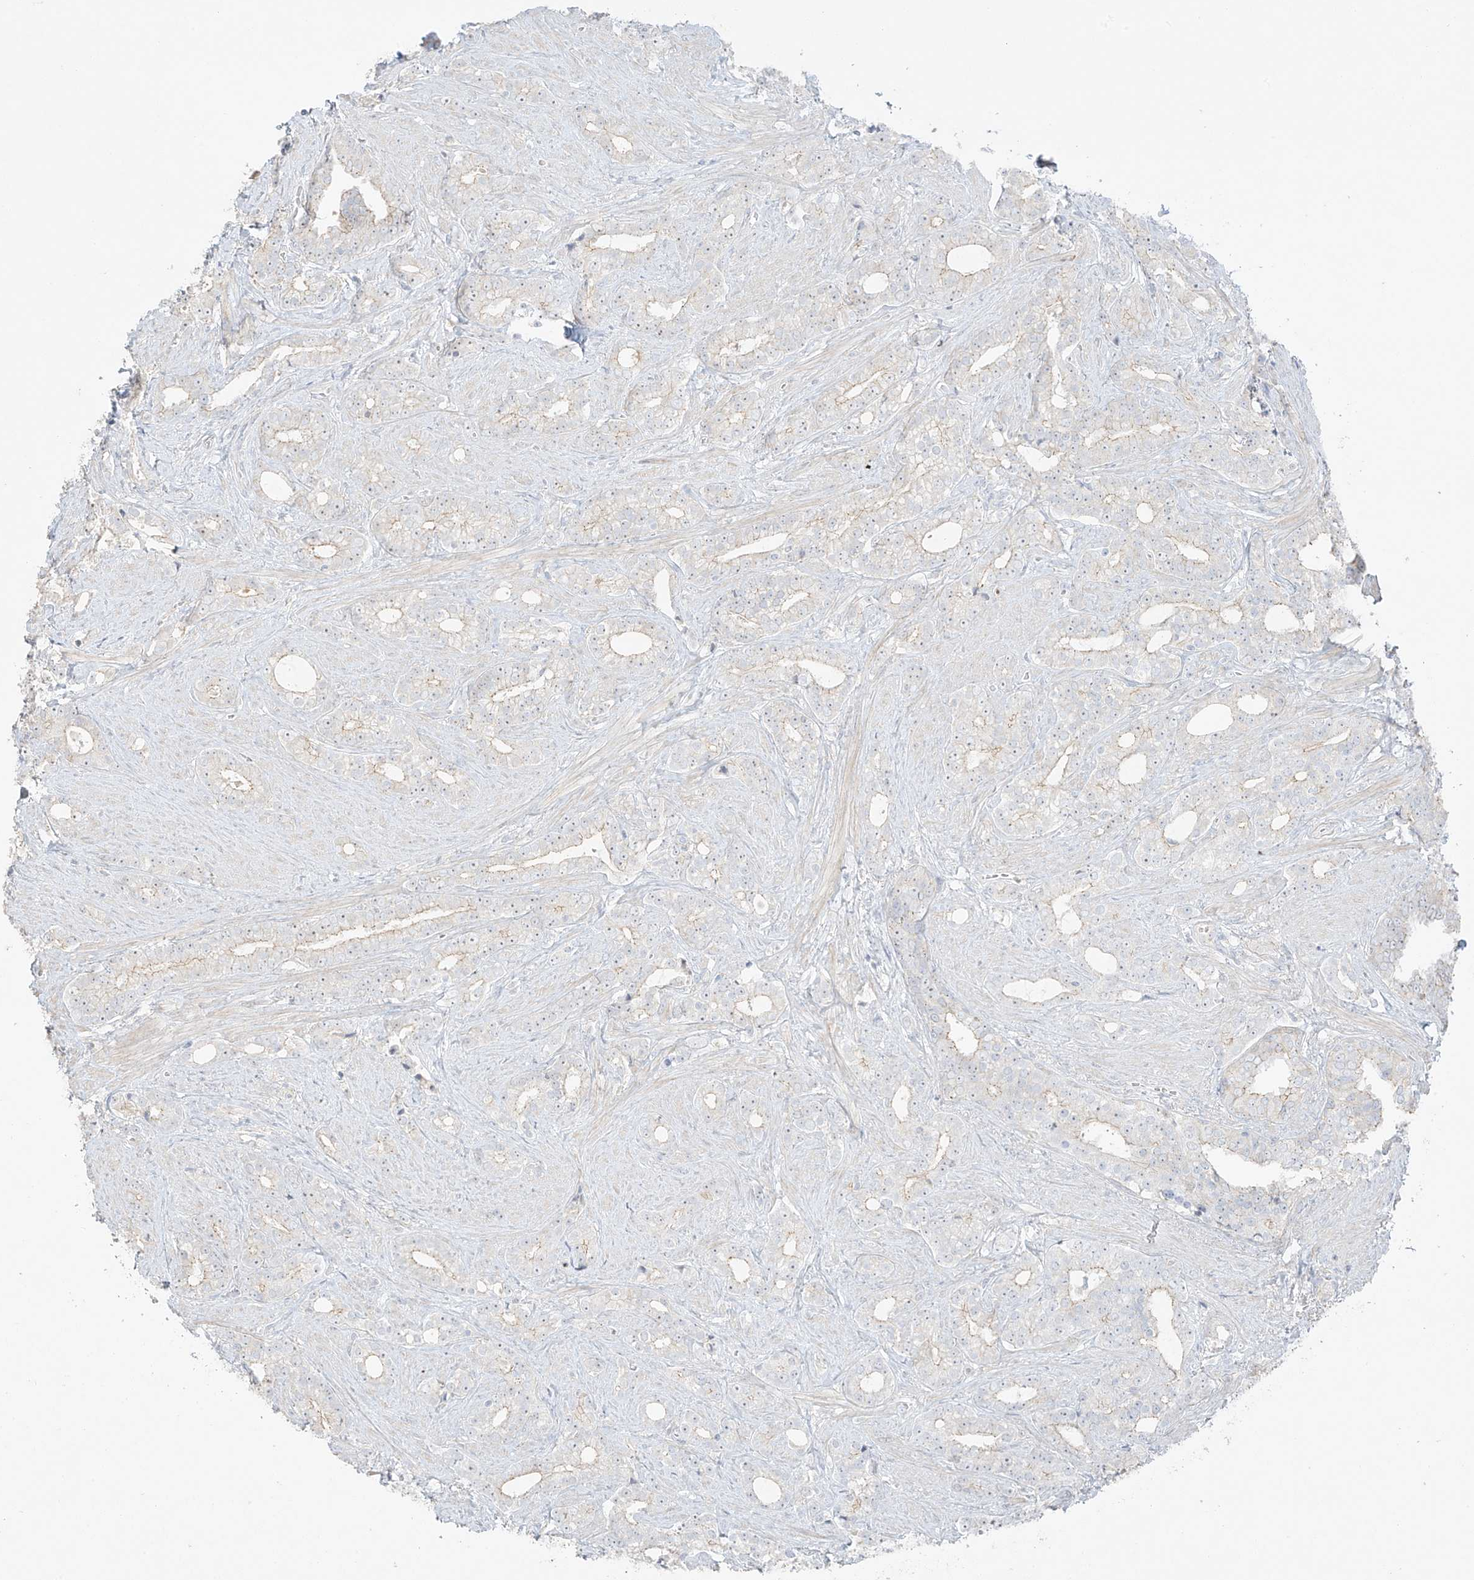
{"staining": {"intensity": "weak", "quantity": "25%-75%", "location": "cytoplasmic/membranous"}, "tissue": "prostate cancer", "cell_type": "Tumor cells", "image_type": "cancer", "snomed": [{"axis": "morphology", "description": "Adenocarcinoma, High grade"}, {"axis": "topography", "description": "Prostate and seminal vesicle, NOS"}], "caption": "Immunohistochemical staining of prostate cancer (adenocarcinoma (high-grade)) exhibits weak cytoplasmic/membranous protein staining in approximately 25%-75% of tumor cells.", "gene": "ZBTB41", "patient": {"sex": "male", "age": 67}}